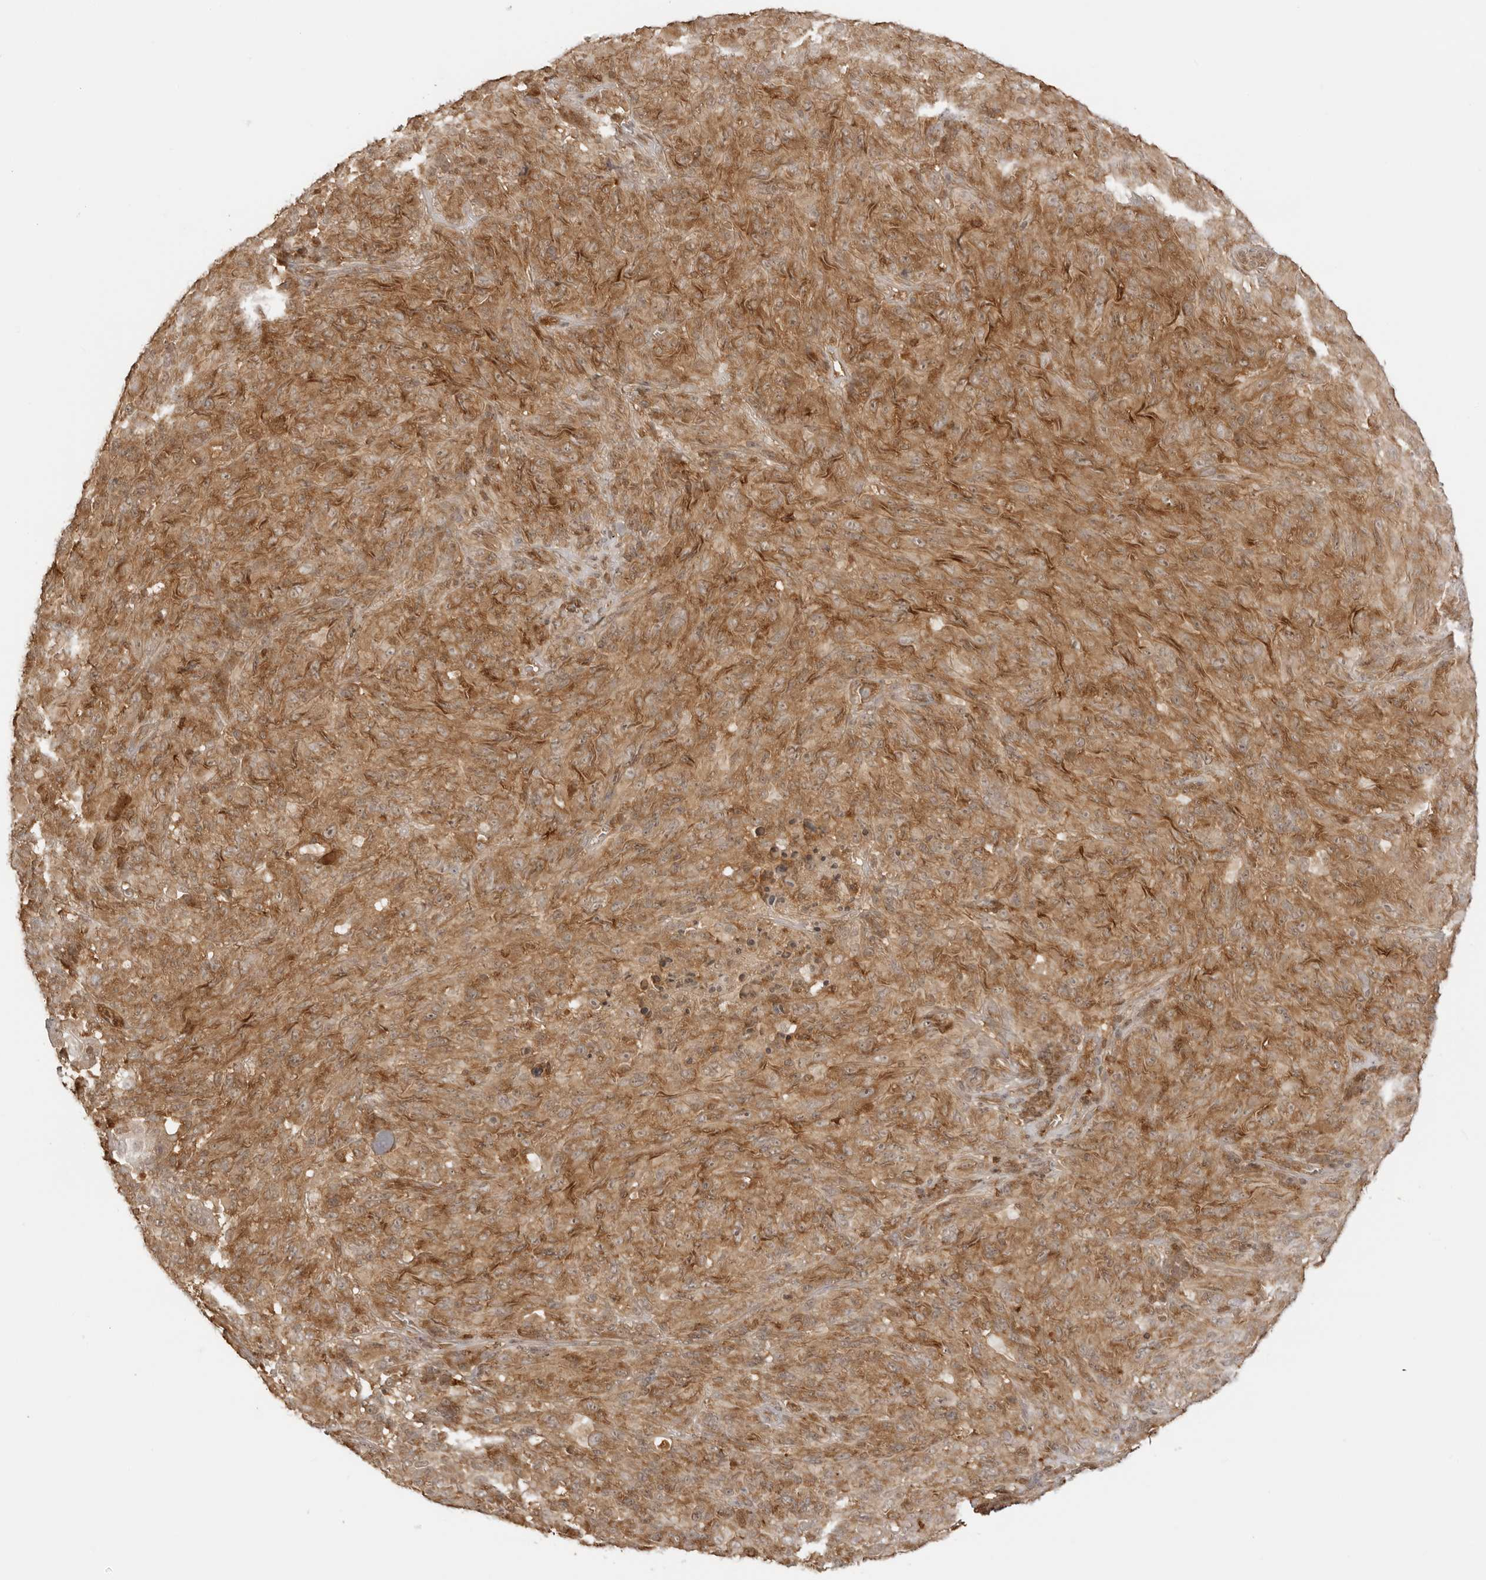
{"staining": {"intensity": "moderate", "quantity": ">75%", "location": "cytoplasmic/membranous"}, "tissue": "melanoma", "cell_type": "Tumor cells", "image_type": "cancer", "snomed": [{"axis": "morphology", "description": "Malignant melanoma, NOS"}, {"axis": "topography", "description": "Skin of head"}], "caption": "Tumor cells reveal medium levels of moderate cytoplasmic/membranous positivity in approximately >75% of cells in human melanoma.", "gene": "IKBKE", "patient": {"sex": "male", "age": 96}}